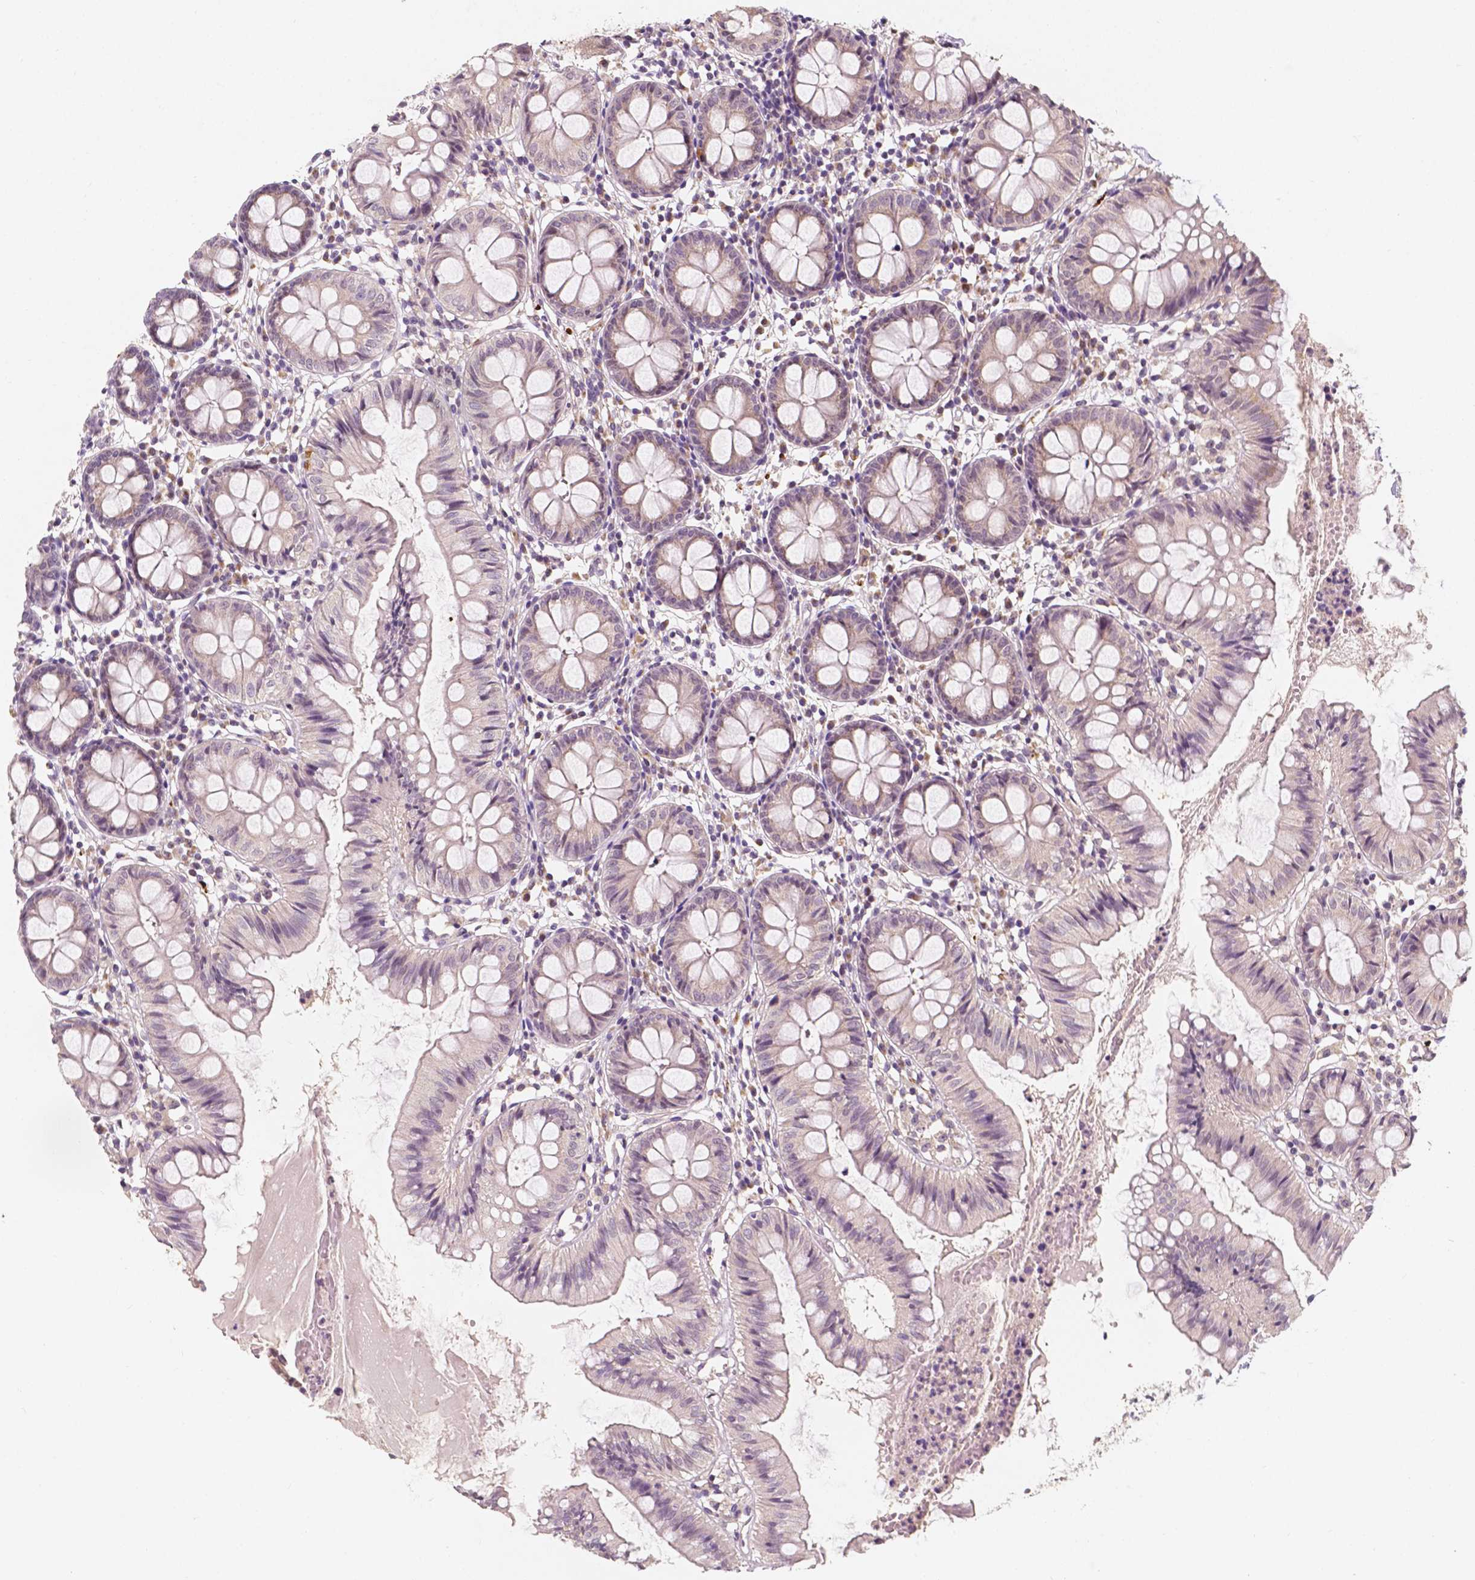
{"staining": {"intensity": "negative", "quantity": "none", "location": "none"}, "tissue": "colon", "cell_type": "Endothelial cells", "image_type": "normal", "snomed": [{"axis": "morphology", "description": "Normal tissue, NOS"}, {"axis": "topography", "description": "Colon"}], "caption": "DAB (3,3'-diaminobenzidine) immunohistochemical staining of normal human colon displays no significant positivity in endothelial cells. The staining was performed using DAB (3,3'-diaminobenzidine) to visualize the protein expression in brown, while the nuclei were stained in blue with hematoxylin (Magnification: 20x).", "gene": "SIRT2", "patient": {"sex": "female", "age": 84}}